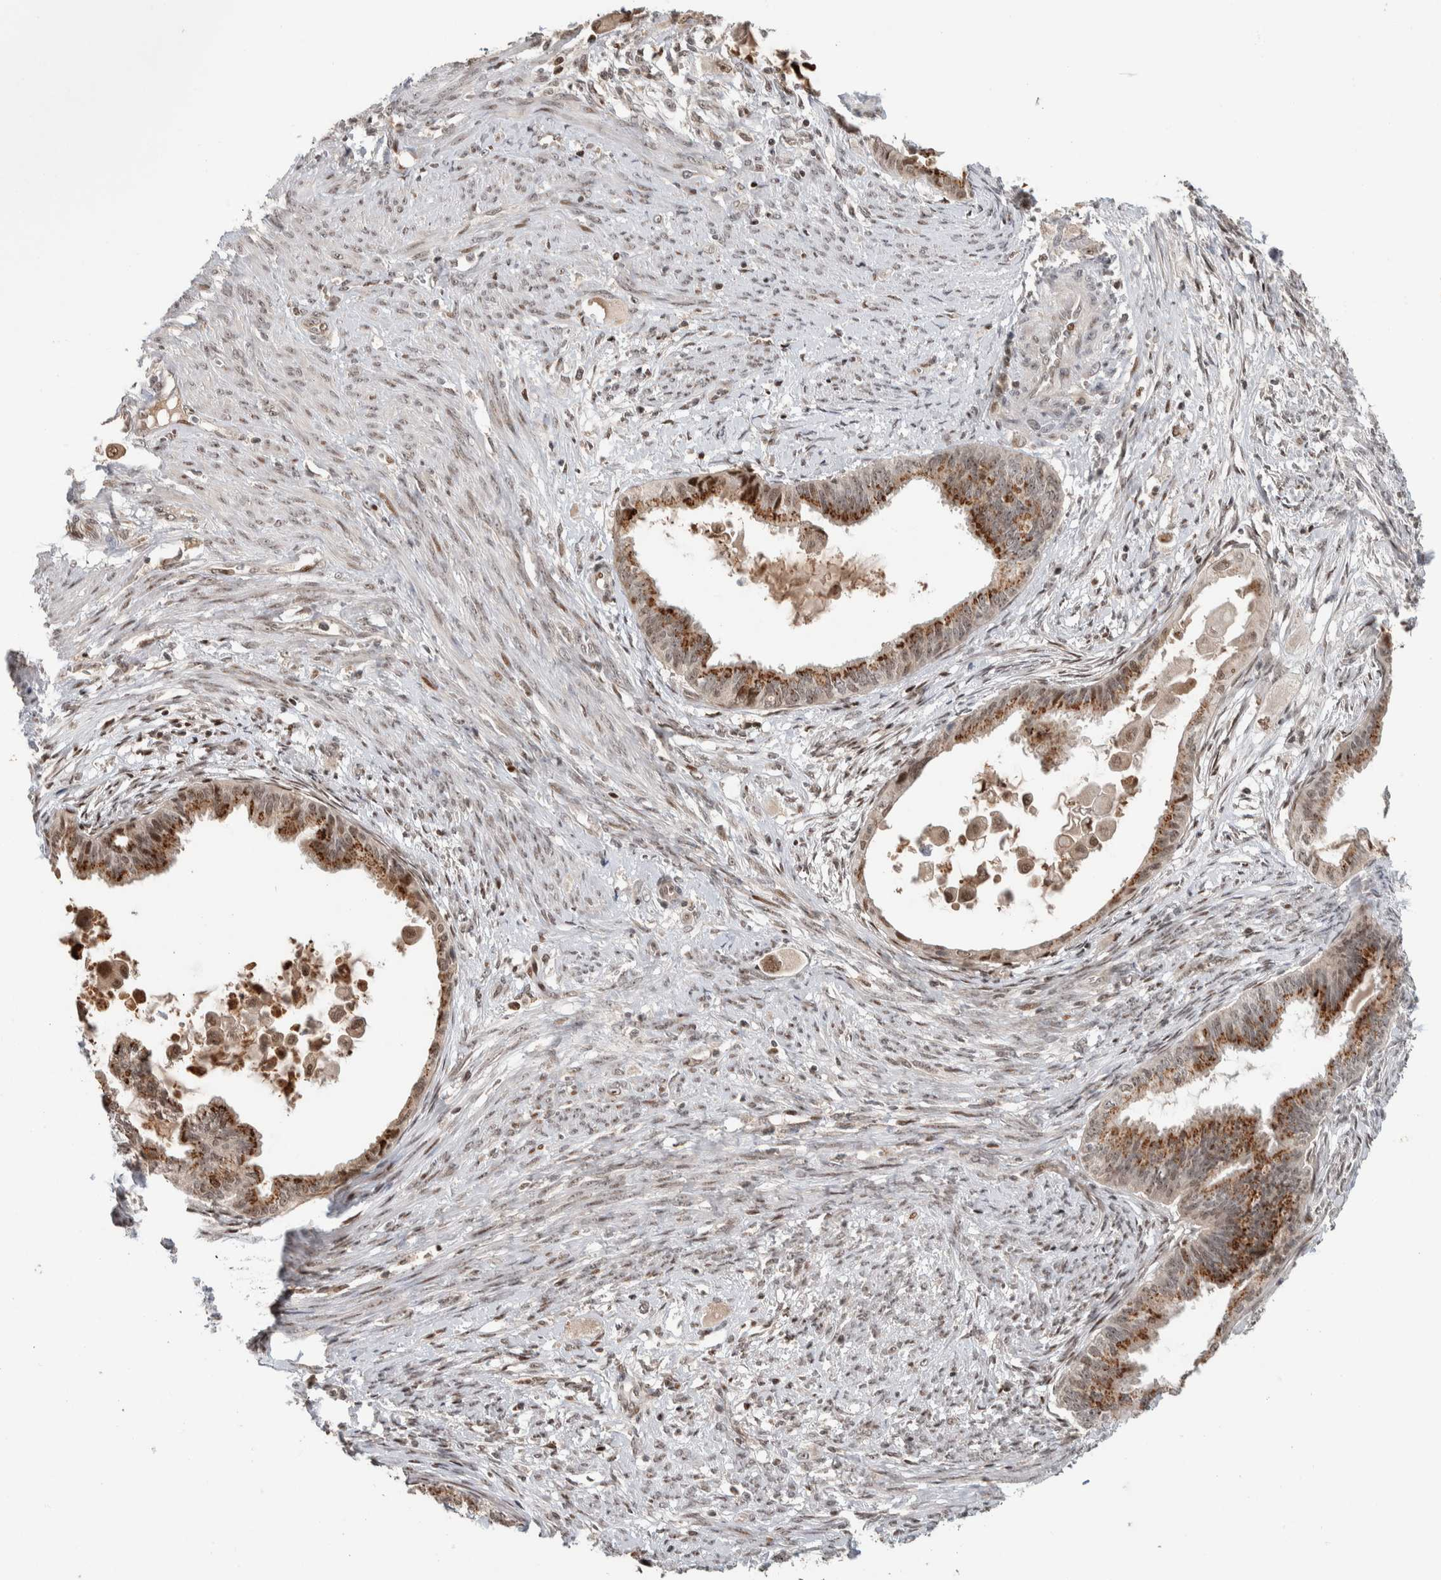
{"staining": {"intensity": "moderate", "quantity": ">75%", "location": "cytoplasmic/membranous"}, "tissue": "cervical cancer", "cell_type": "Tumor cells", "image_type": "cancer", "snomed": [{"axis": "morphology", "description": "Normal tissue, NOS"}, {"axis": "morphology", "description": "Adenocarcinoma, NOS"}, {"axis": "topography", "description": "Cervix"}, {"axis": "topography", "description": "Endometrium"}], "caption": "Brown immunohistochemical staining in cervical cancer (adenocarcinoma) displays moderate cytoplasmic/membranous expression in approximately >75% of tumor cells.", "gene": "ZNF521", "patient": {"sex": "female", "age": 86}}